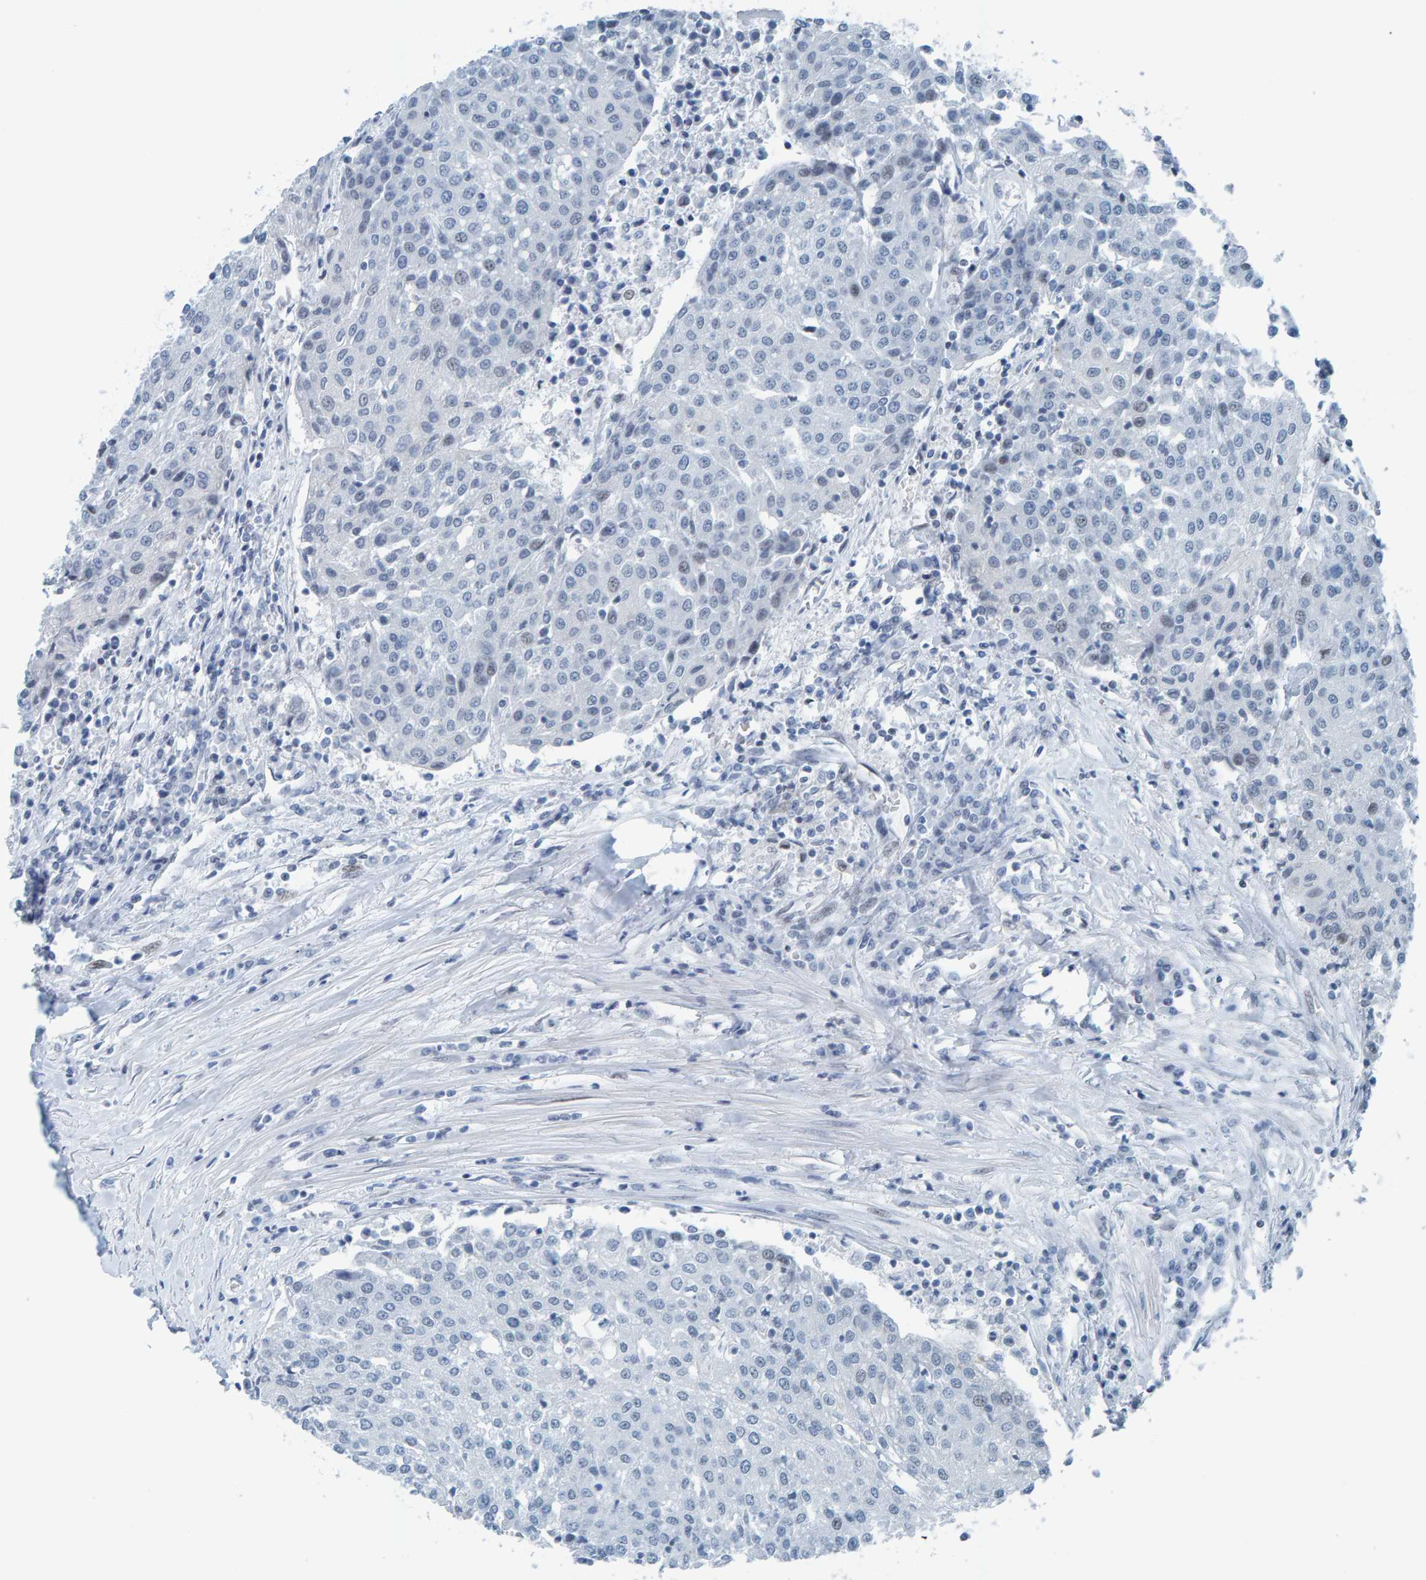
{"staining": {"intensity": "negative", "quantity": "none", "location": "none"}, "tissue": "urothelial cancer", "cell_type": "Tumor cells", "image_type": "cancer", "snomed": [{"axis": "morphology", "description": "Urothelial carcinoma, High grade"}, {"axis": "topography", "description": "Urinary bladder"}], "caption": "Protein analysis of urothelial cancer shows no significant positivity in tumor cells. The staining is performed using DAB brown chromogen with nuclei counter-stained in using hematoxylin.", "gene": "CNP", "patient": {"sex": "female", "age": 85}}